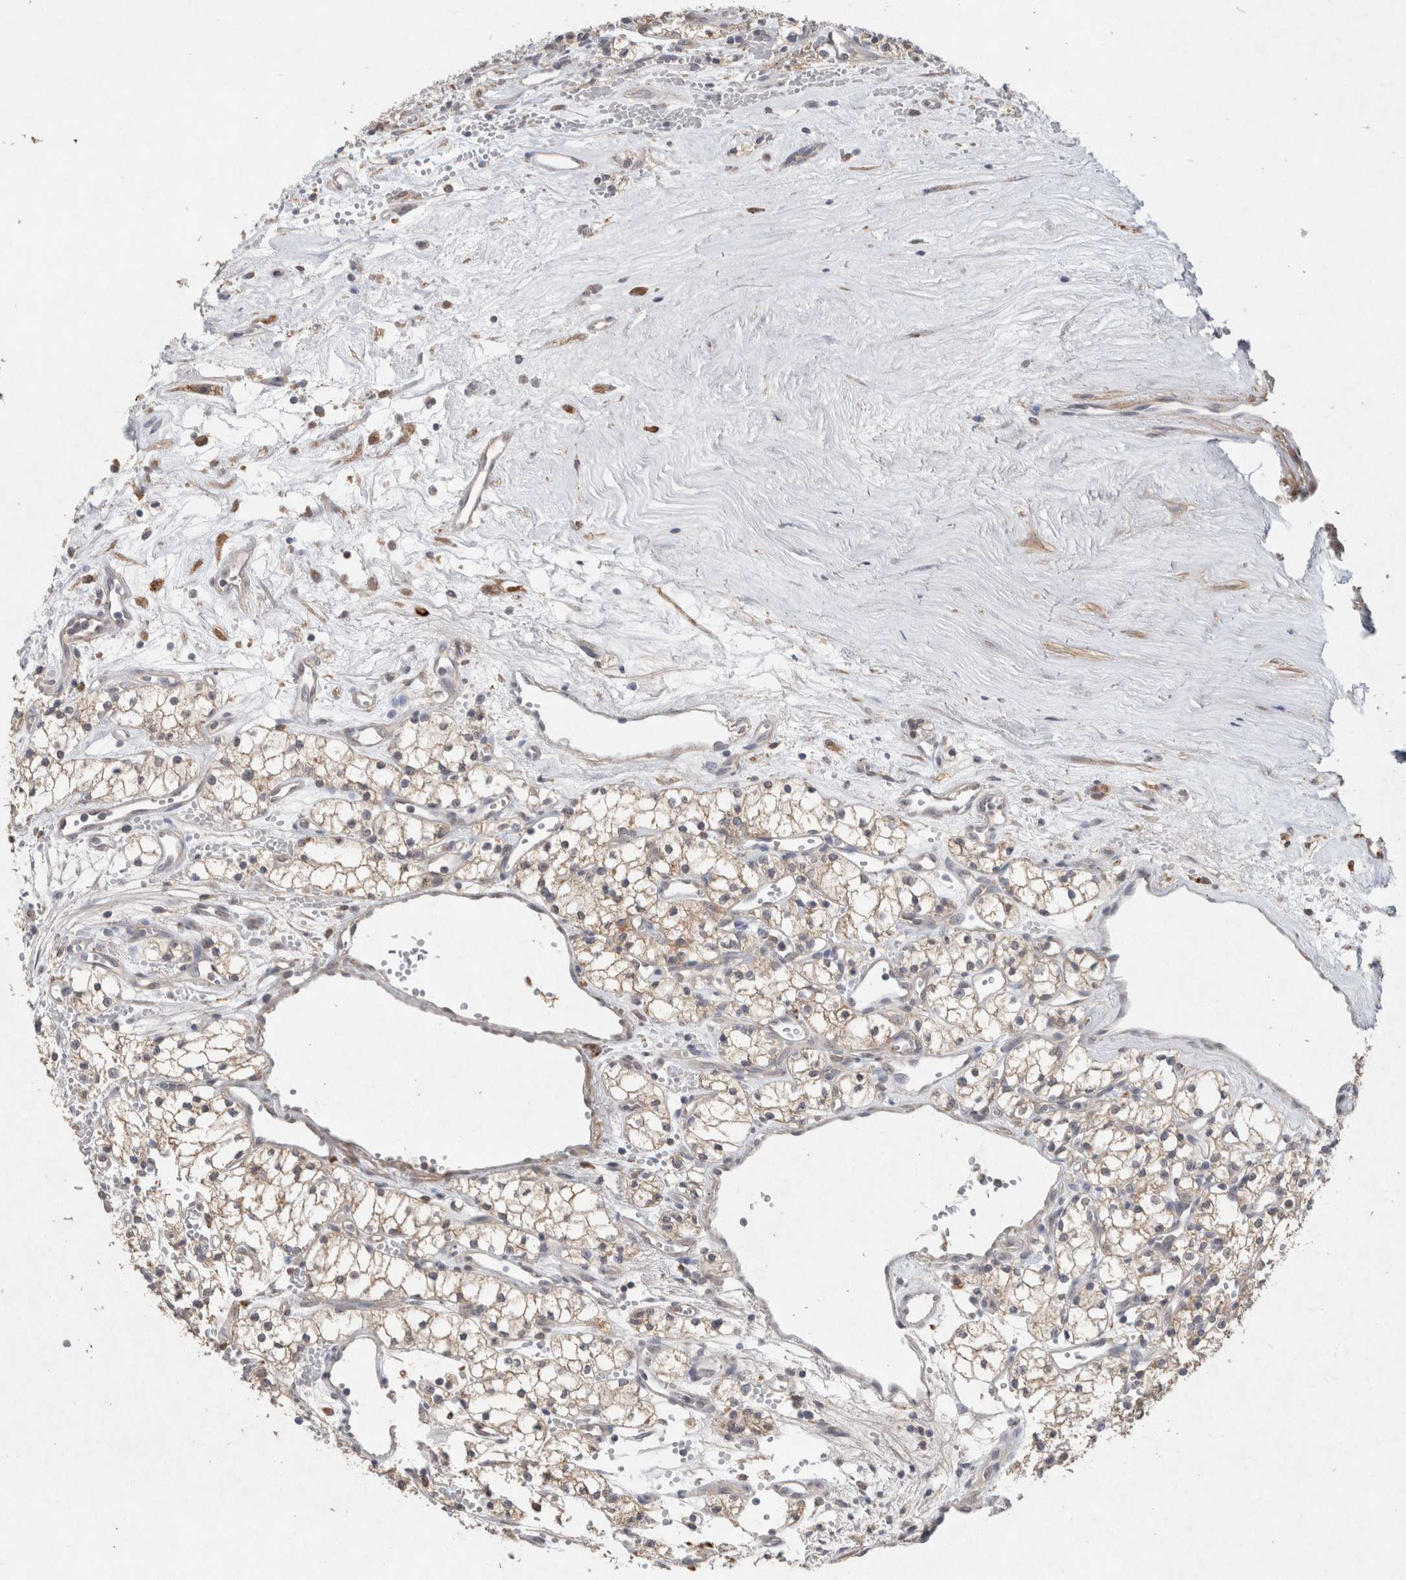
{"staining": {"intensity": "weak", "quantity": "25%-75%", "location": "cytoplasmic/membranous"}, "tissue": "renal cancer", "cell_type": "Tumor cells", "image_type": "cancer", "snomed": [{"axis": "morphology", "description": "Adenocarcinoma, NOS"}, {"axis": "topography", "description": "Kidney"}], "caption": "A brown stain labels weak cytoplasmic/membranous staining of a protein in renal cancer (adenocarcinoma) tumor cells.", "gene": "RAB14", "patient": {"sex": "male", "age": 59}}